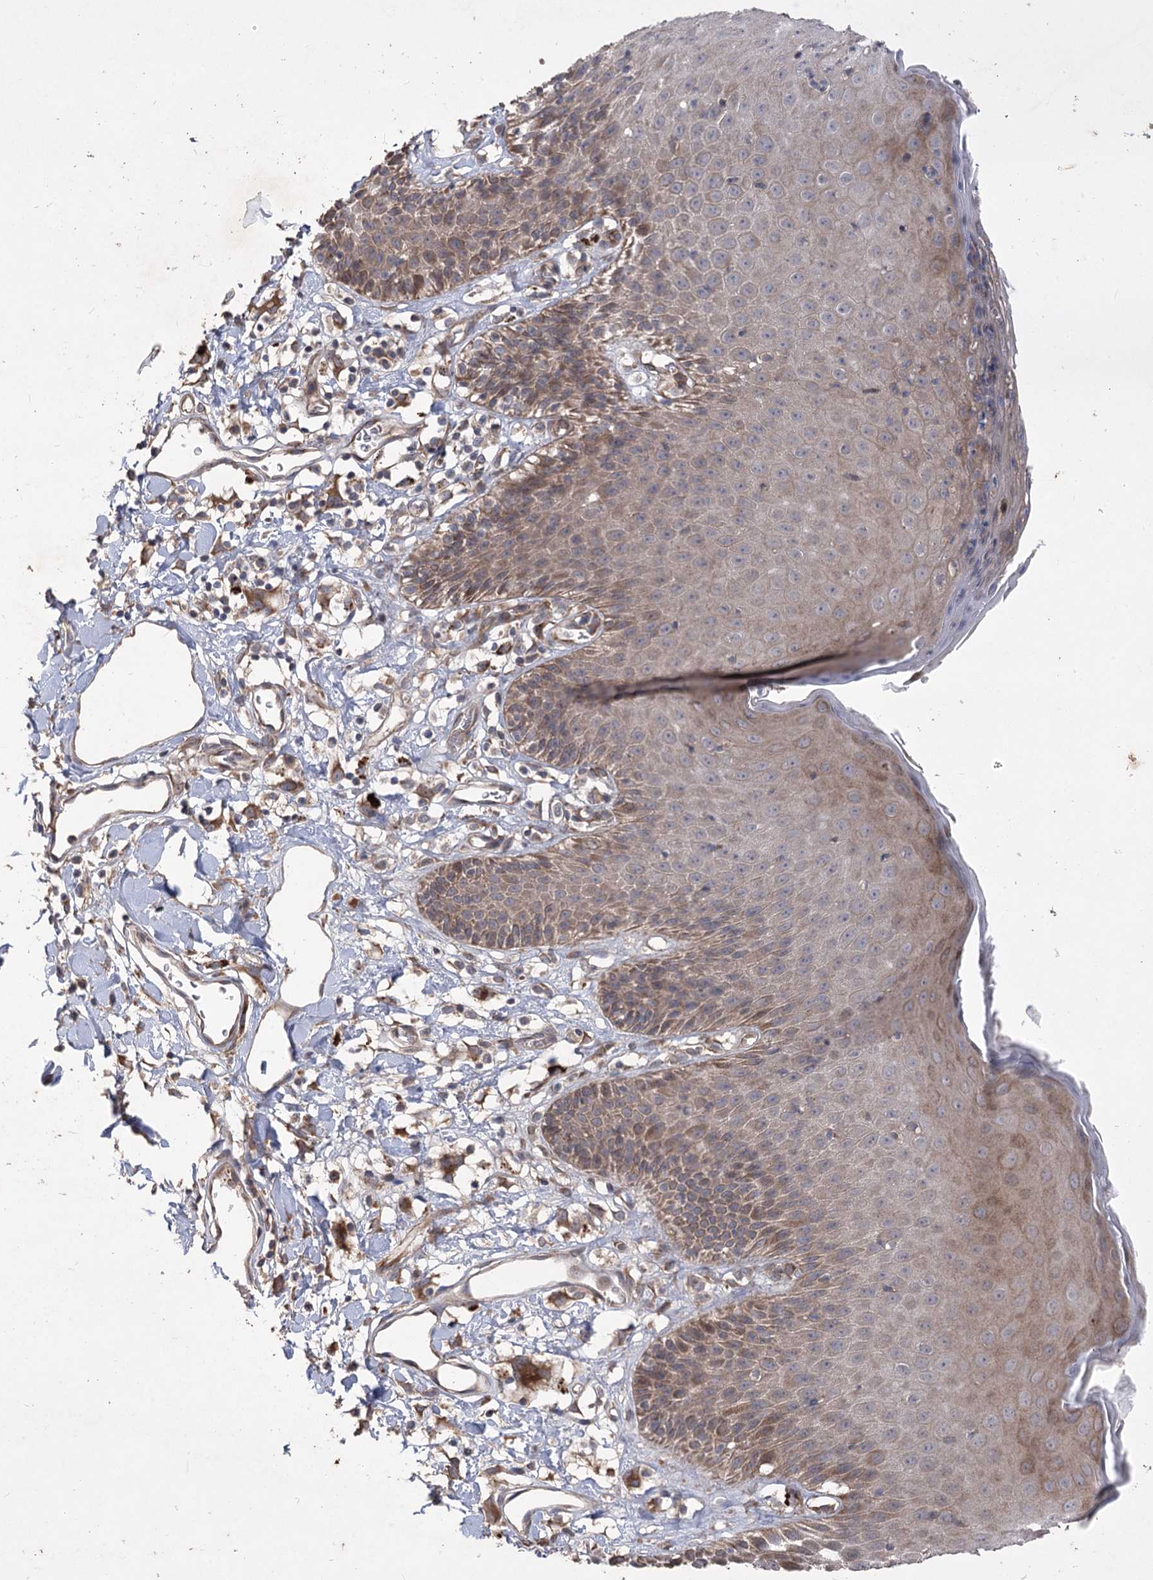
{"staining": {"intensity": "moderate", "quantity": ">75%", "location": "cytoplasmic/membranous"}, "tissue": "skin", "cell_type": "Epidermal cells", "image_type": "normal", "snomed": [{"axis": "morphology", "description": "Normal tissue, NOS"}, {"axis": "topography", "description": "Vulva"}], "caption": "Skin stained for a protein shows moderate cytoplasmic/membranous positivity in epidermal cells.", "gene": "RIN2", "patient": {"sex": "female", "age": 68}}